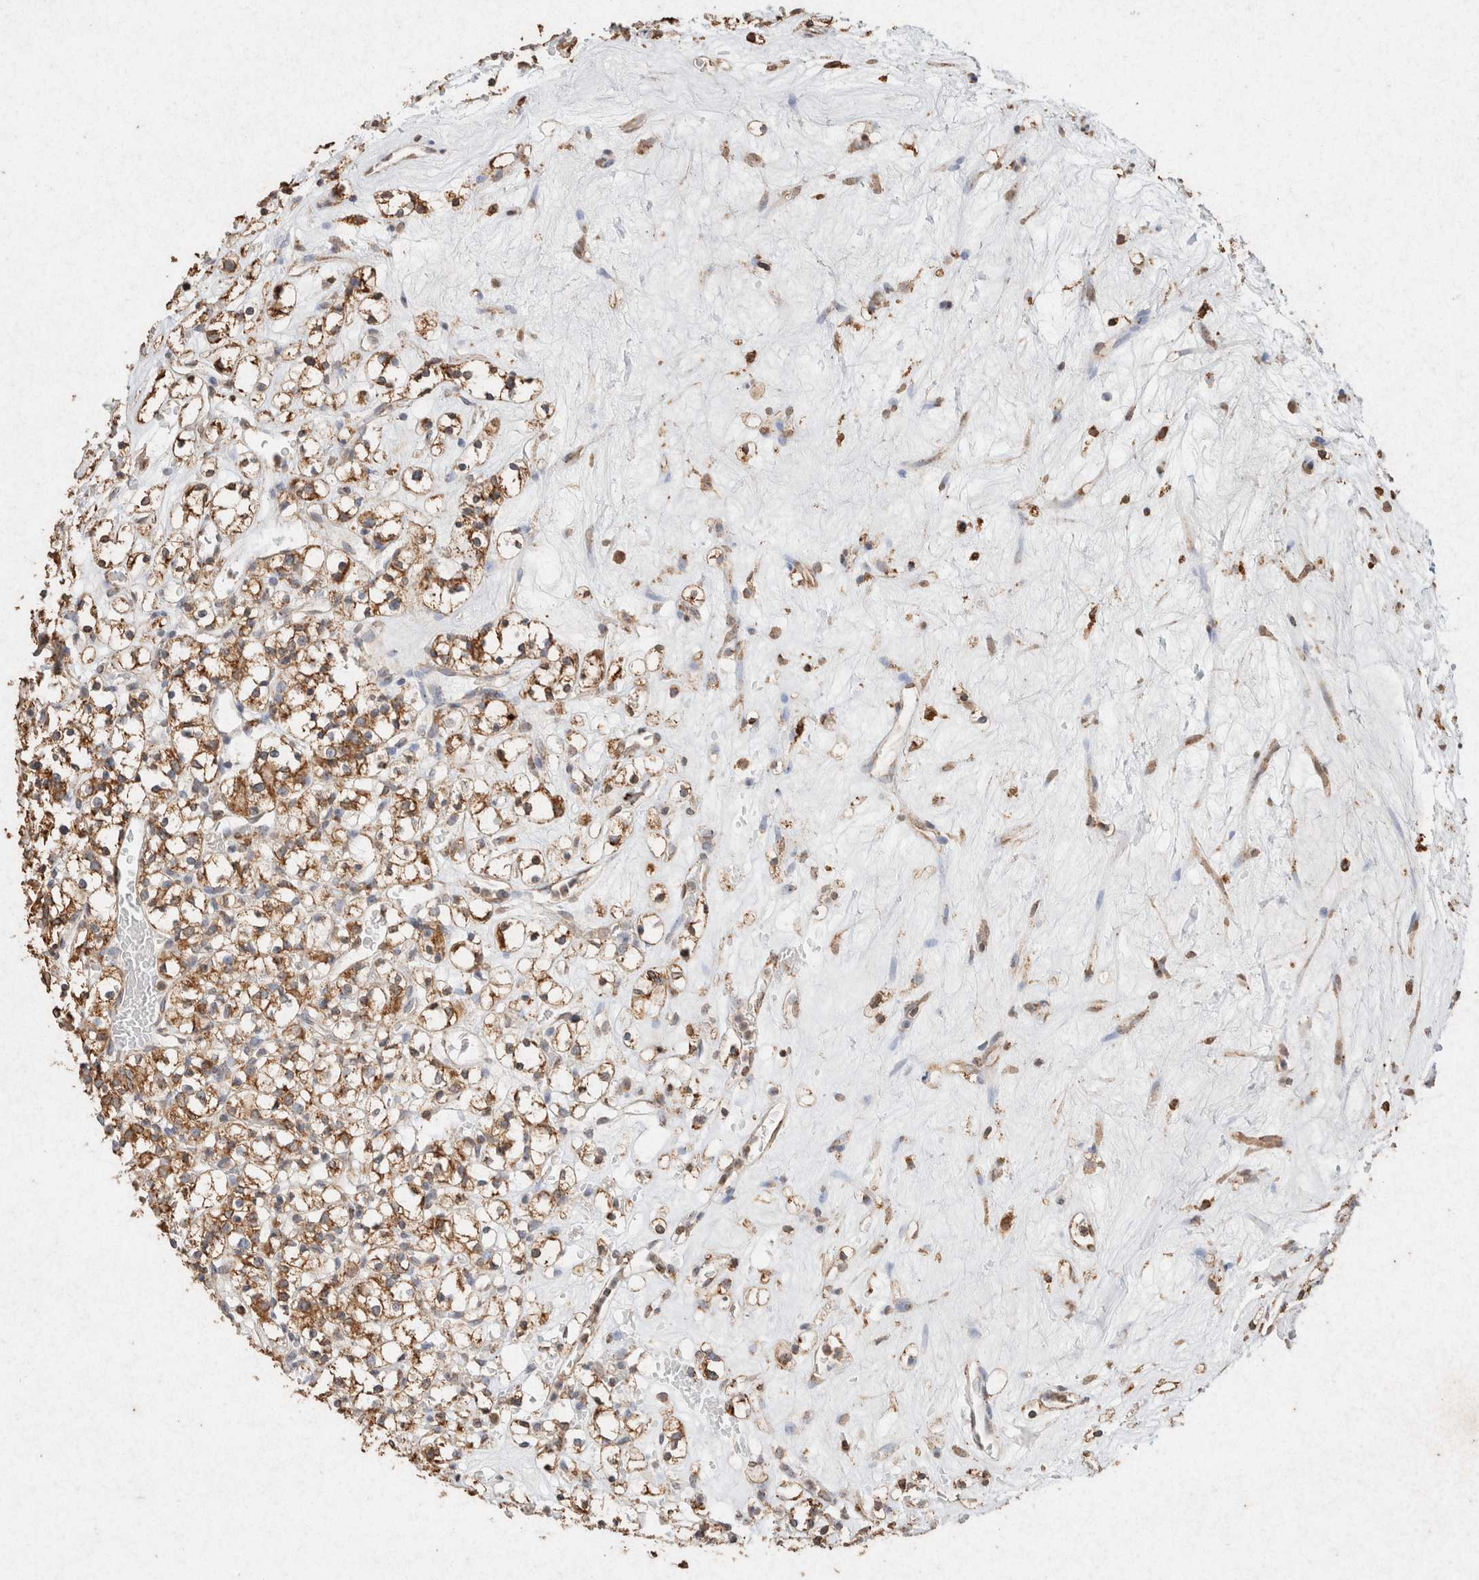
{"staining": {"intensity": "strong", "quantity": ">75%", "location": "cytoplasmic/membranous"}, "tissue": "renal cancer", "cell_type": "Tumor cells", "image_type": "cancer", "snomed": [{"axis": "morphology", "description": "Normal tissue, NOS"}, {"axis": "morphology", "description": "Adenocarcinoma, NOS"}, {"axis": "topography", "description": "Kidney"}], "caption": "Immunohistochemistry staining of renal cancer, which reveals high levels of strong cytoplasmic/membranous expression in approximately >75% of tumor cells indicating strong cytoplasmic/membranous protein expression. The staining was performed using DAB (3,3'-diaminobenzidine) (brown) for protein detection and nuclei were counterstained in hematoxylin (blue).", "gene": "SDC2", "patient": {"sex": "female", "age": 72}}